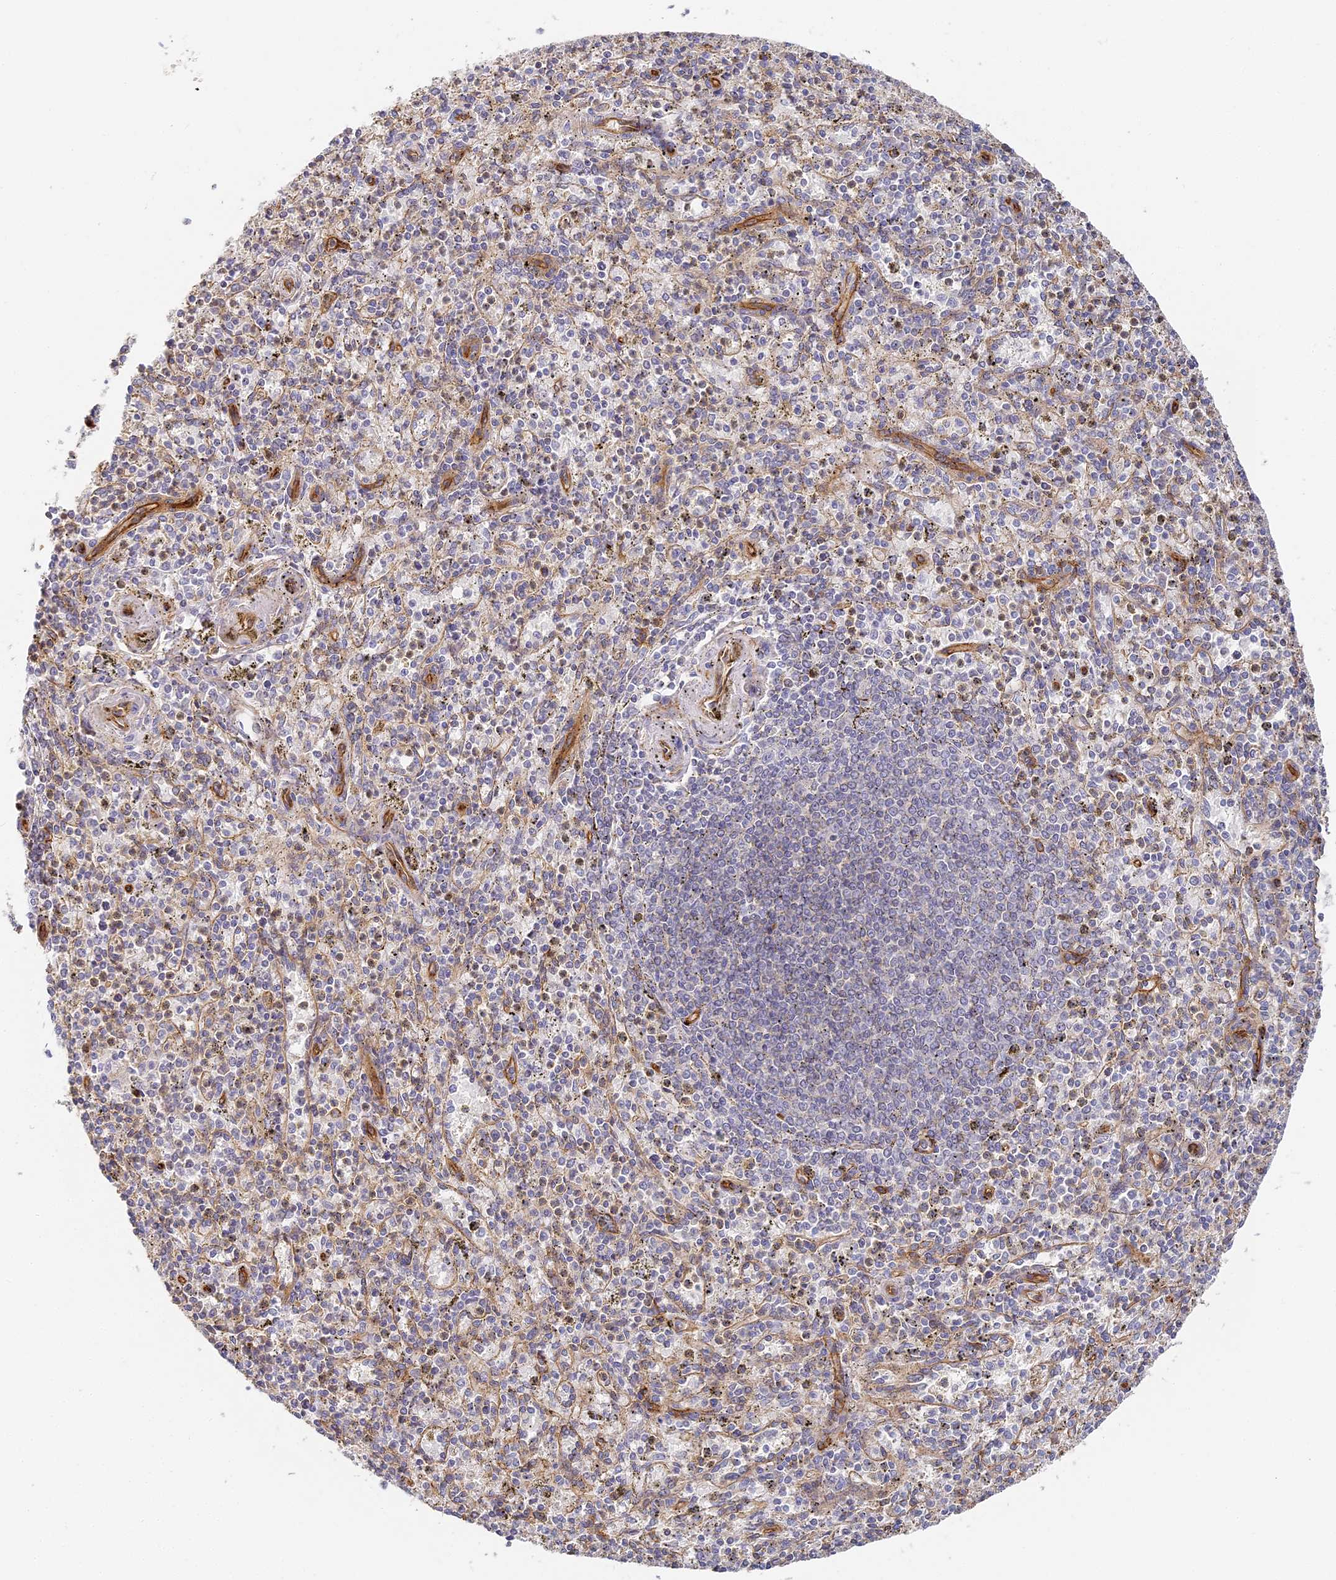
{"staining": {"intensity": "negative", "quantity": "none", "location": "none"}, "tissue": "spleen", "cell_type": "Cells in red pulp", "image_type": "normal", "snomed": [{"axis": "morphology", "description": "Normal tissue, NOS"}, {"axis": "topography", "description": "Spleen"}], "caption": "High power microscopy image of an IHC image of benign spleen, revealing no significant staining in cells in red pulp. (Brightfield microscopy of DAB (3,3'-diaminobenzidine) immunohistochemistry (IHC) at high magnification).", "gene": "CCDC30", "patient": {"sex": "male", "age": 72}}